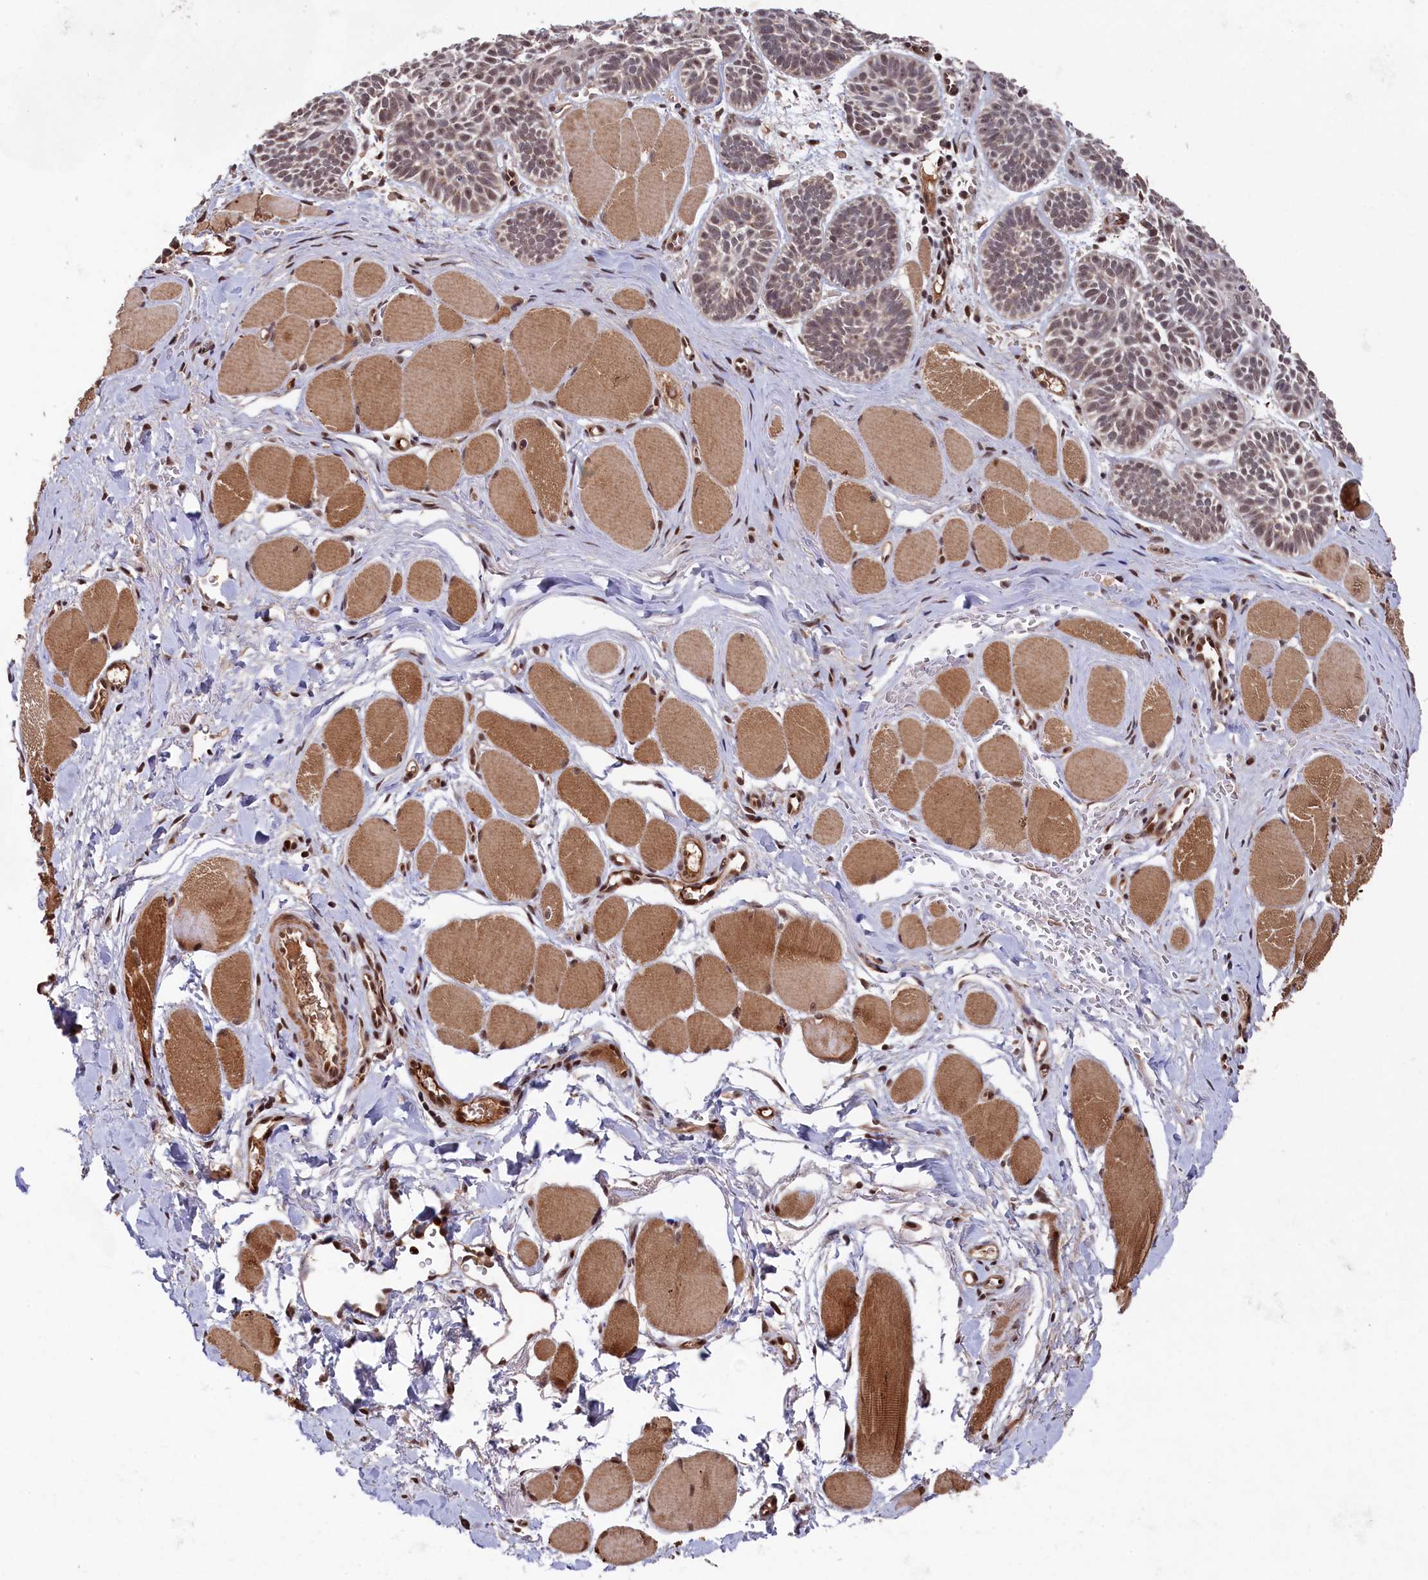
{"staining": {"intensity": "weak", "quantity": ">75%", "location": "cytoplasmic/membranous,nuclear"}, "tissue": "skin cancer", "cell_type": "Tumor cells", "image_type": "cancer", "snomed": [{"axis": "morphology", "description": "Basal cell carcinoma"}, {"axis": "topography", "description": "Skin"}], "caption": "This is a micrograph of immunohistochemistry (IHC) staining of skin basal cell carcinoma, which shows weak staining in the cytoplasmic/membranous and nuclear of tumor cells.", "gene": "CLPX", "patient": {"sex": "male", "age": 85}}